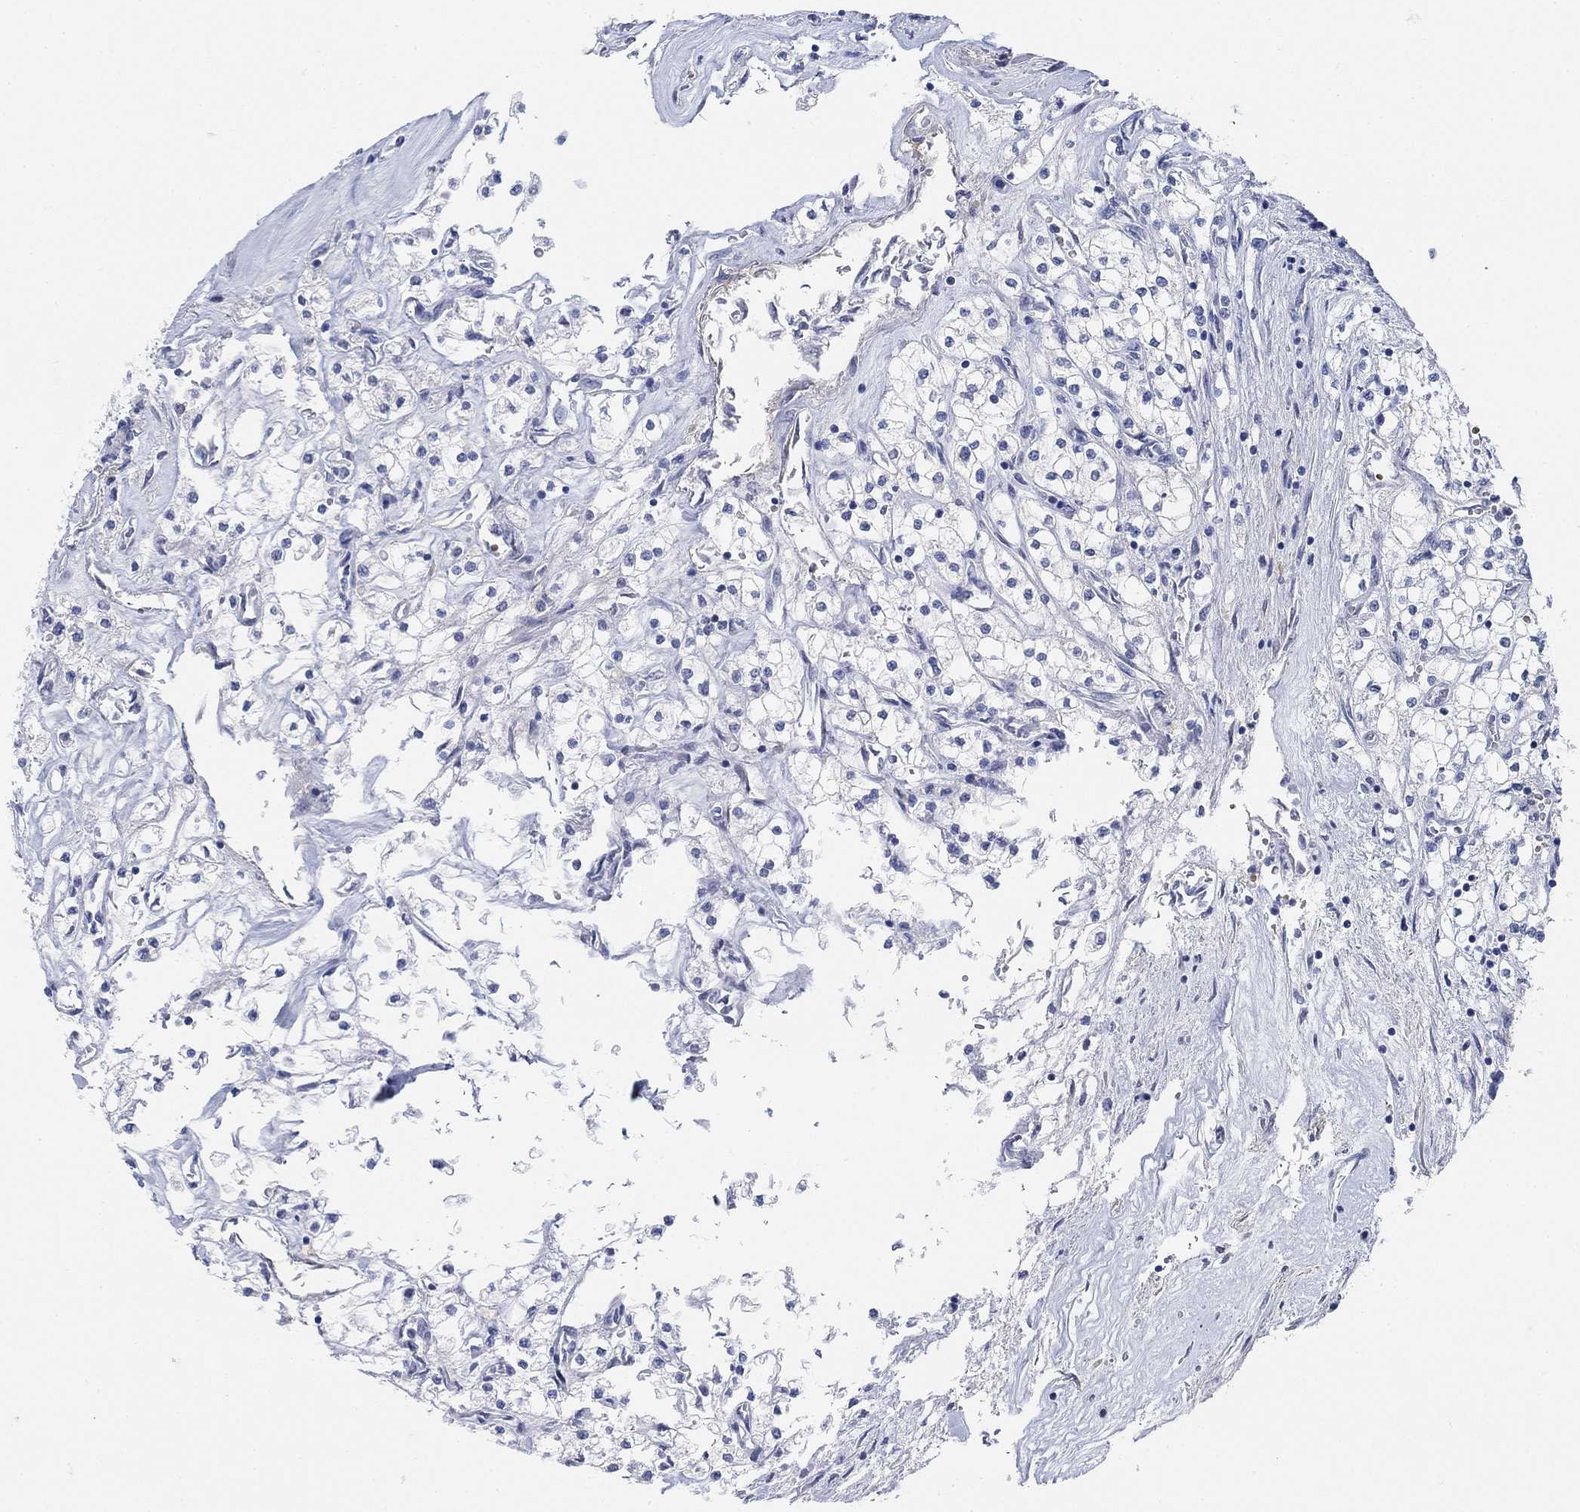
{"staining": {"intensity": "negative", "quantity": "none", "location": "none"}, "tissue": "renal cancer", "cell_type": "Tumor cells", "image_type": "cancer", "snomed": [{"axis": "morphology", "description": "Adenocarcinoma, NOS"}, {"axis": "topography", "description": "Kidney"}], "caption": "There is no significant expression in tumor cells of renal adenocarcinoma.", "gene": "PAX6", "patient": {"sex": "male", "age": 80}}